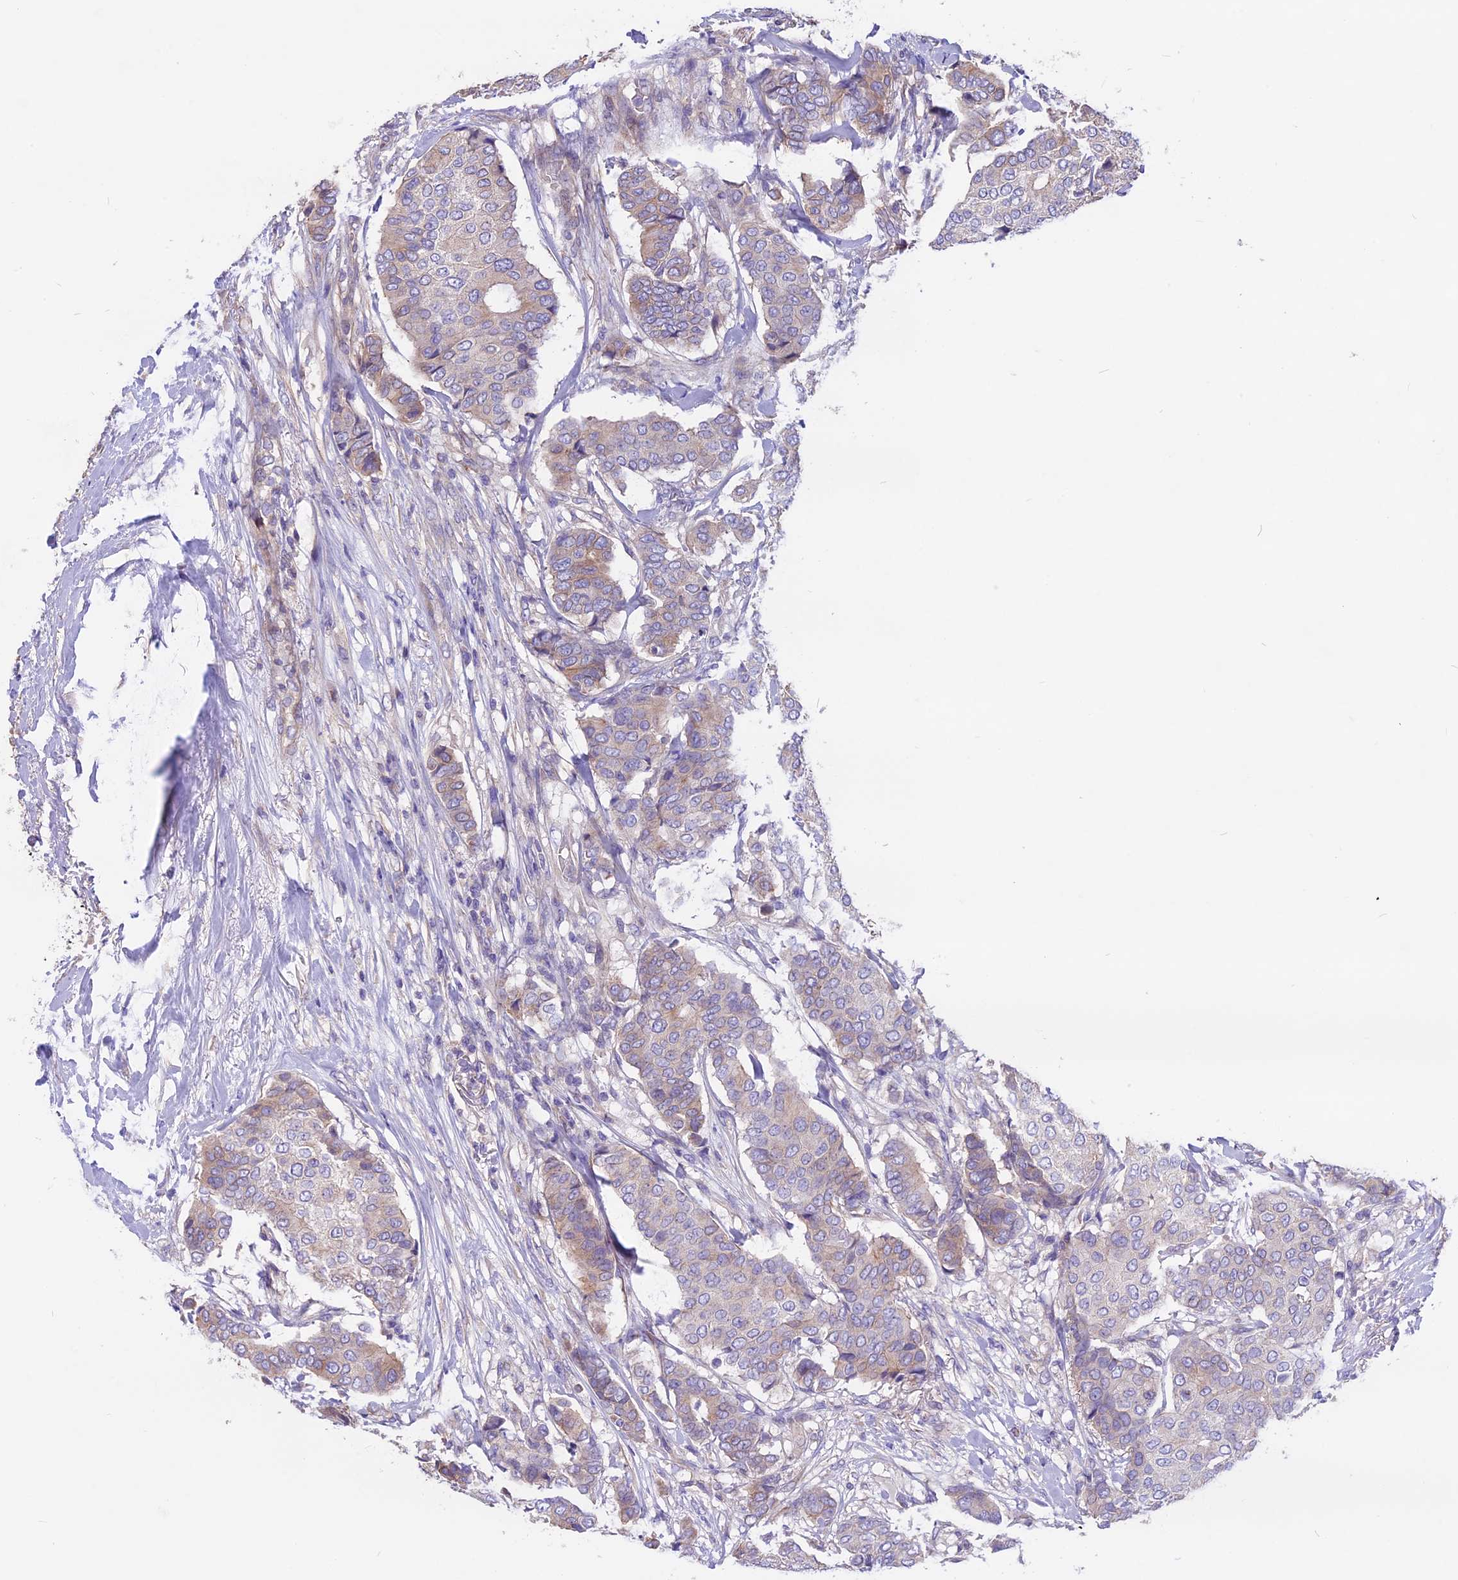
{"staining": {"intensity": "weak", "quantity": "25%-75%", "location": "cytoplasmic/membranous"}, "tissue": "breast cancer", "cell_type": "Tumor cells", "image_type": "cancer", "snomed": [{"axis": "morphology", "description": "Duct carcinoma"}, {"axis": "topography", "description": "Breast"}], "caption": "Protein positivity by IHC displays weak cytoplasmic/membranous expression in about 25%-75% of tumor cells in breast cancer.", "gene": "ANO3", "patient": {"sex": "female", "age": 75}}